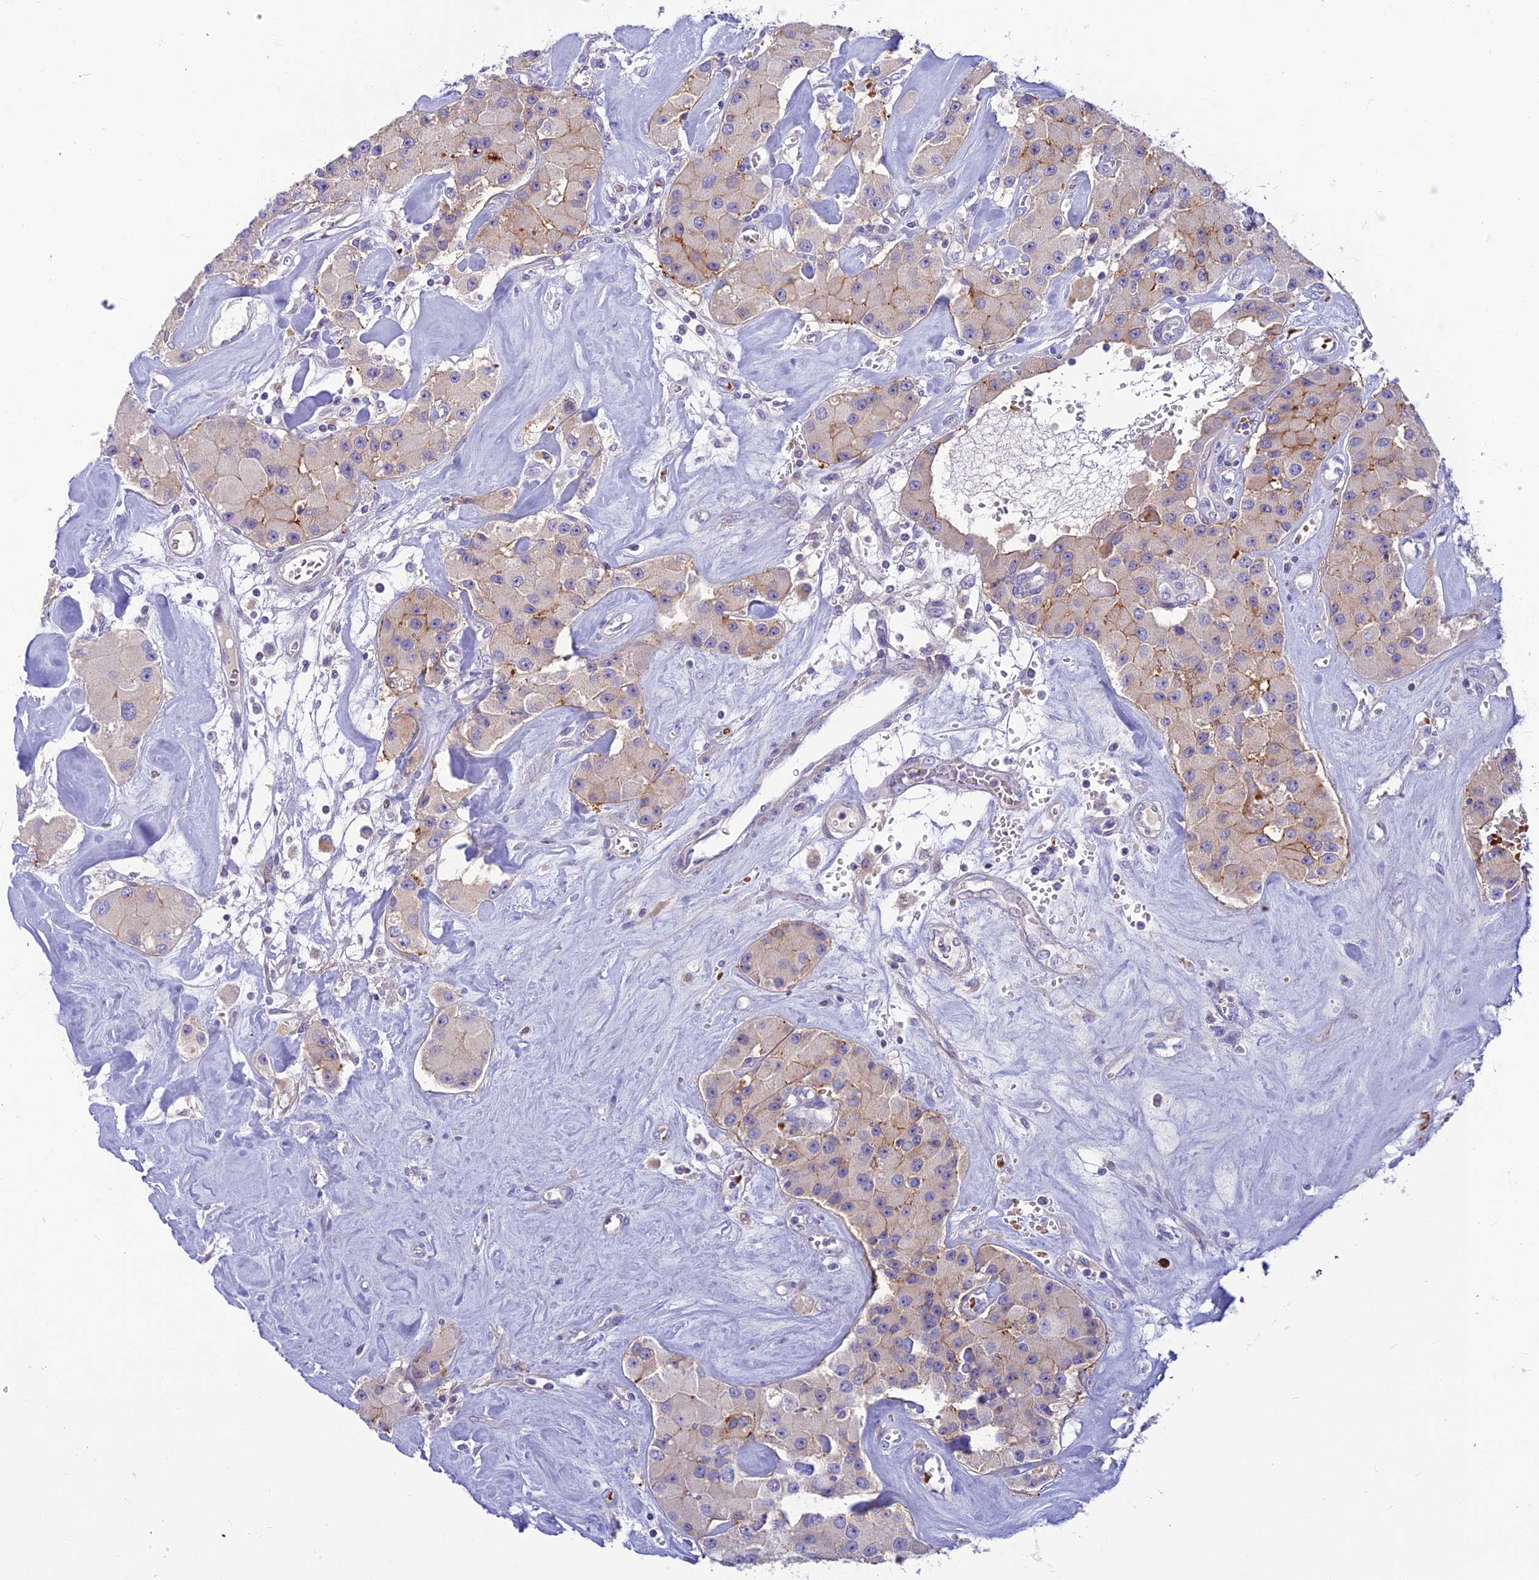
{"staining": {"intensity": "moderate", "quantity": "<25%", "location": "cytoplasmic/membranous"}, "tissue": "carcinoid", "cell_type": "Tumor cells", "image_type": "cancer", "snomed": [{"axis": "morphology", "description": "Carcinoid, malignant, NOS"}, {"axis": "topography", "description": "Pancreas"}], "caption": "IHC (DAB) staining of human carcinoid shows moderate cytoplasmic/membranous protein positivity in about <25% of tumor cells. The protein of interest is shown in brown color, while the nuclei are stained blue.", "gene": "CLIP4", "patient": {"sex": "male", "age": 41}}